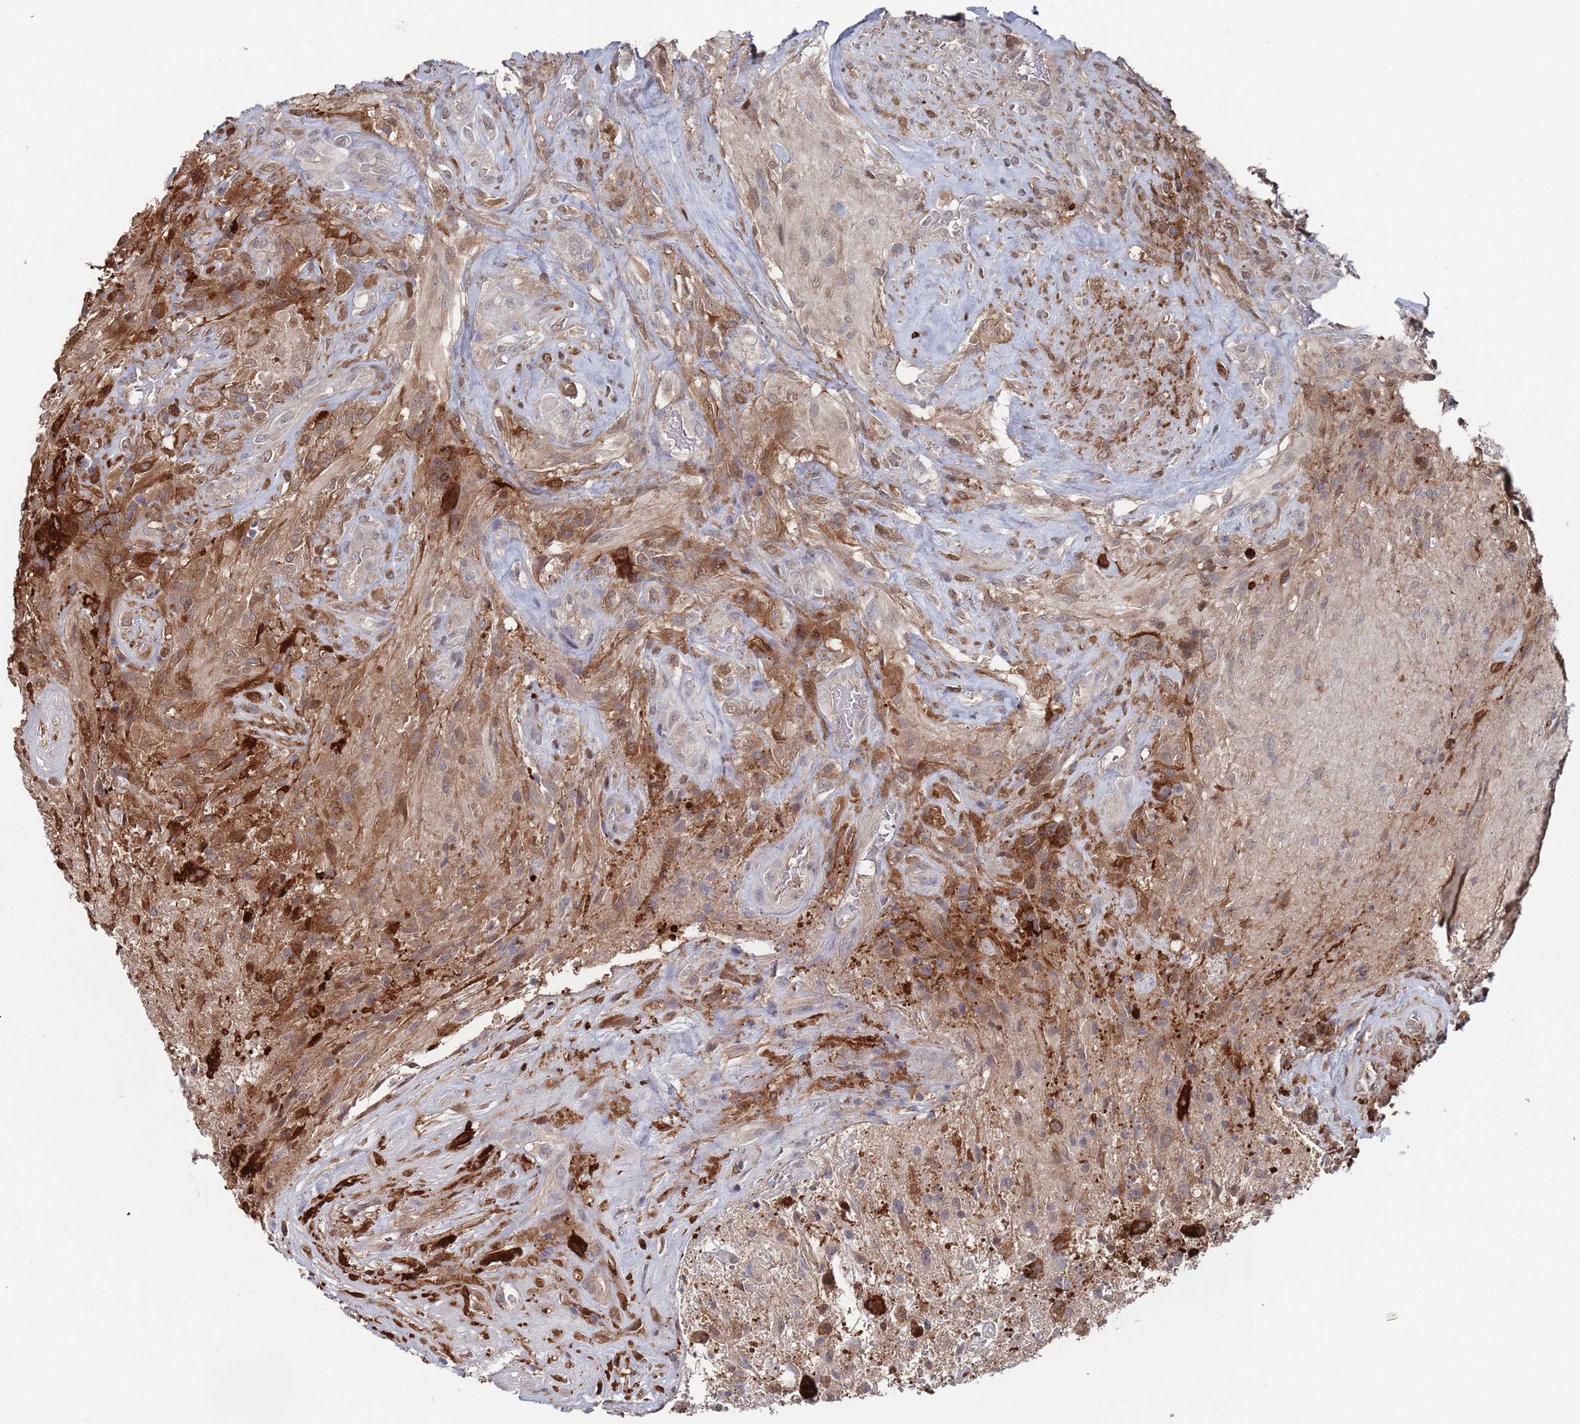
{"staining": {"intensity": "moderate", "quantity": "25%-75%", "location": "cytoplasmic/membranous"}, "tissue": "glioma", "cell_type": "Tumor cells", "image_type": "cancer", "snomed": [{"axis": "morphology", "description": "Glioma, malignant, High grade"}, {"axis": "topography", "description": "Brain"}], "caption": "Brown immunohistochemical staining in malignant glioma (high-grade) displays moderate cytoplasmic/membranous expression in approximately 25%-75% of tumor cells. (Brightfield microscopy of DAB IHC at high magnification).", "gene": "DGKD", "patient": {"sex": "male", "age": 56}}